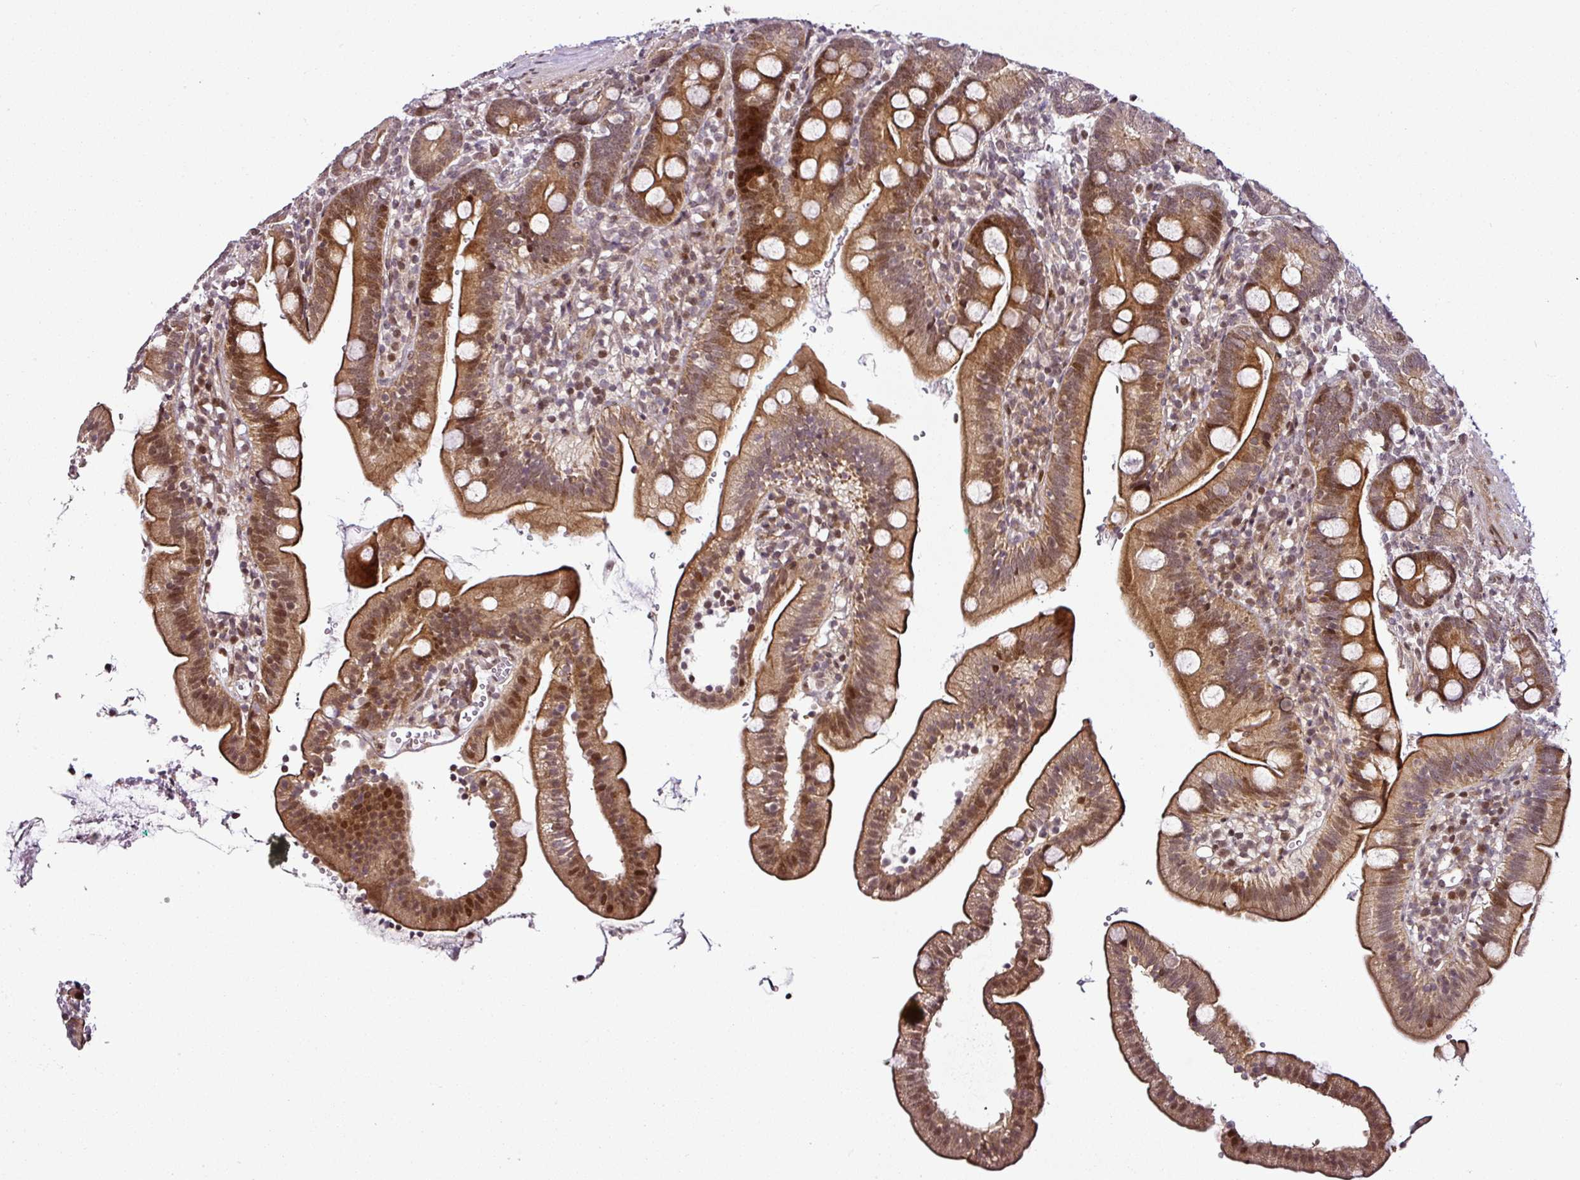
{"staining": {"intensity": "moderate", "quantity": "25%-75%", "location": "cytoplasmic/membranous,nuclear"}, "tissue": "duodenum", "cell_type": "Glandular cells", "image_type": "normal", "snomed": [{"axis": "morphology", "description": "Normal tissue, NOS"}, {"axis": "topography", "description": "Duodenum"}], "caption": "IHC photomicrograph of unremarkable duodenum: human duodenum stained using immunohistochemistry (IHC) reveals medium levels of moderate protein expression localized specifically in the cytoplasmic/membranous,nuclear of glandular cells, appearing as a cytoplasmic/membranous,nuclear brown color.", "gene": "COPRS", "patient": {"sex": "female", "age": 67}}